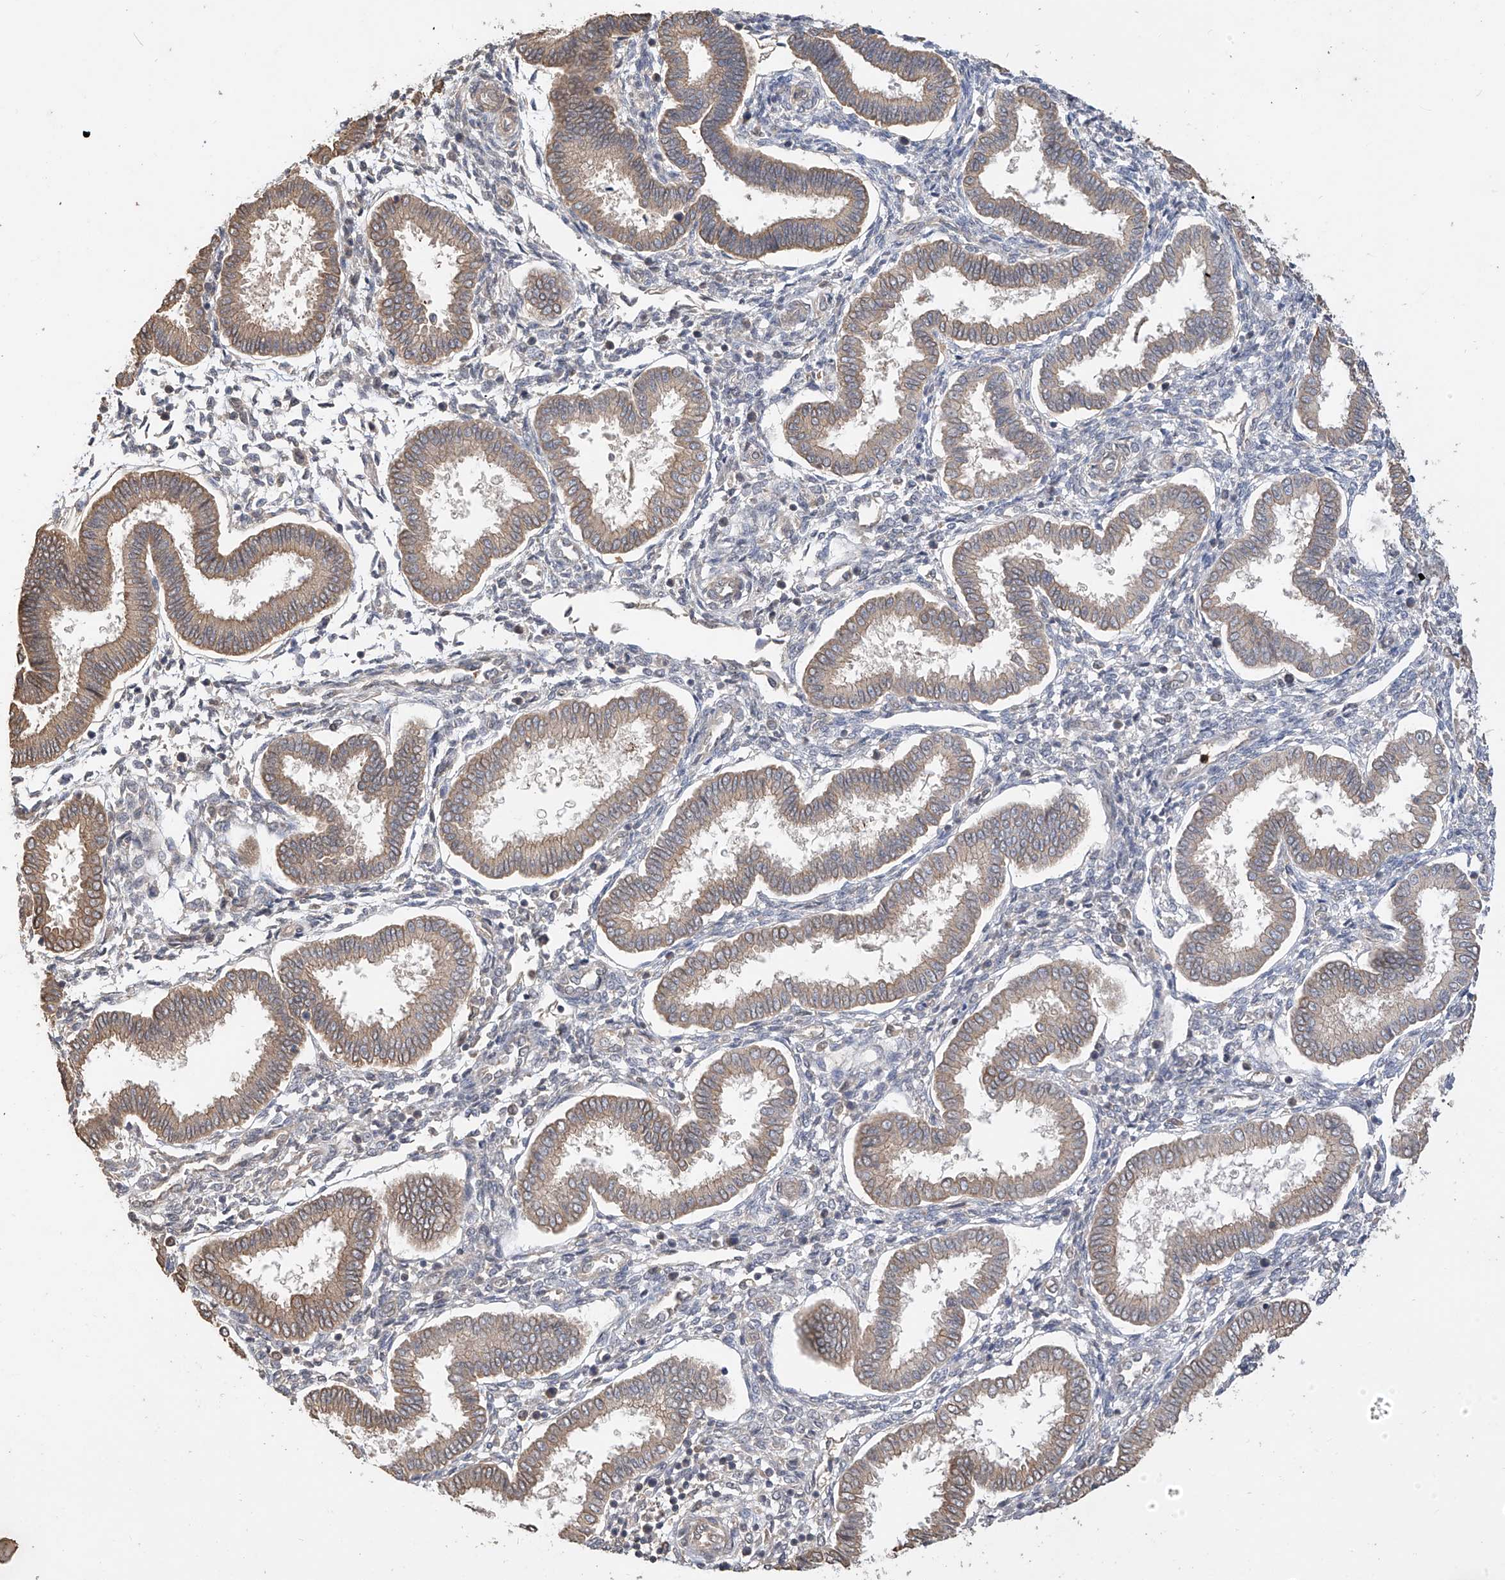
{"staining": {"intensity": "negative", "quantity": "none", "location": "none"}, "tissue": "endometrium", "cell_type": "Cells in endometrial stroma", "image_type": "normal", "snomed": [{"axis": "morphology", "description": "Normal tissue, NOS"}, {"axis": "topography", "description": "Endometrium"}], "caption": "There is no significant staining in cells in endometrial stroma of endometrium. (DAB (3,3'-diaminobenzidine) immunohistochemistry (IHC), high magnification).", "gene": "OFD1", "patient": {"sex": "female", "age": 24}}